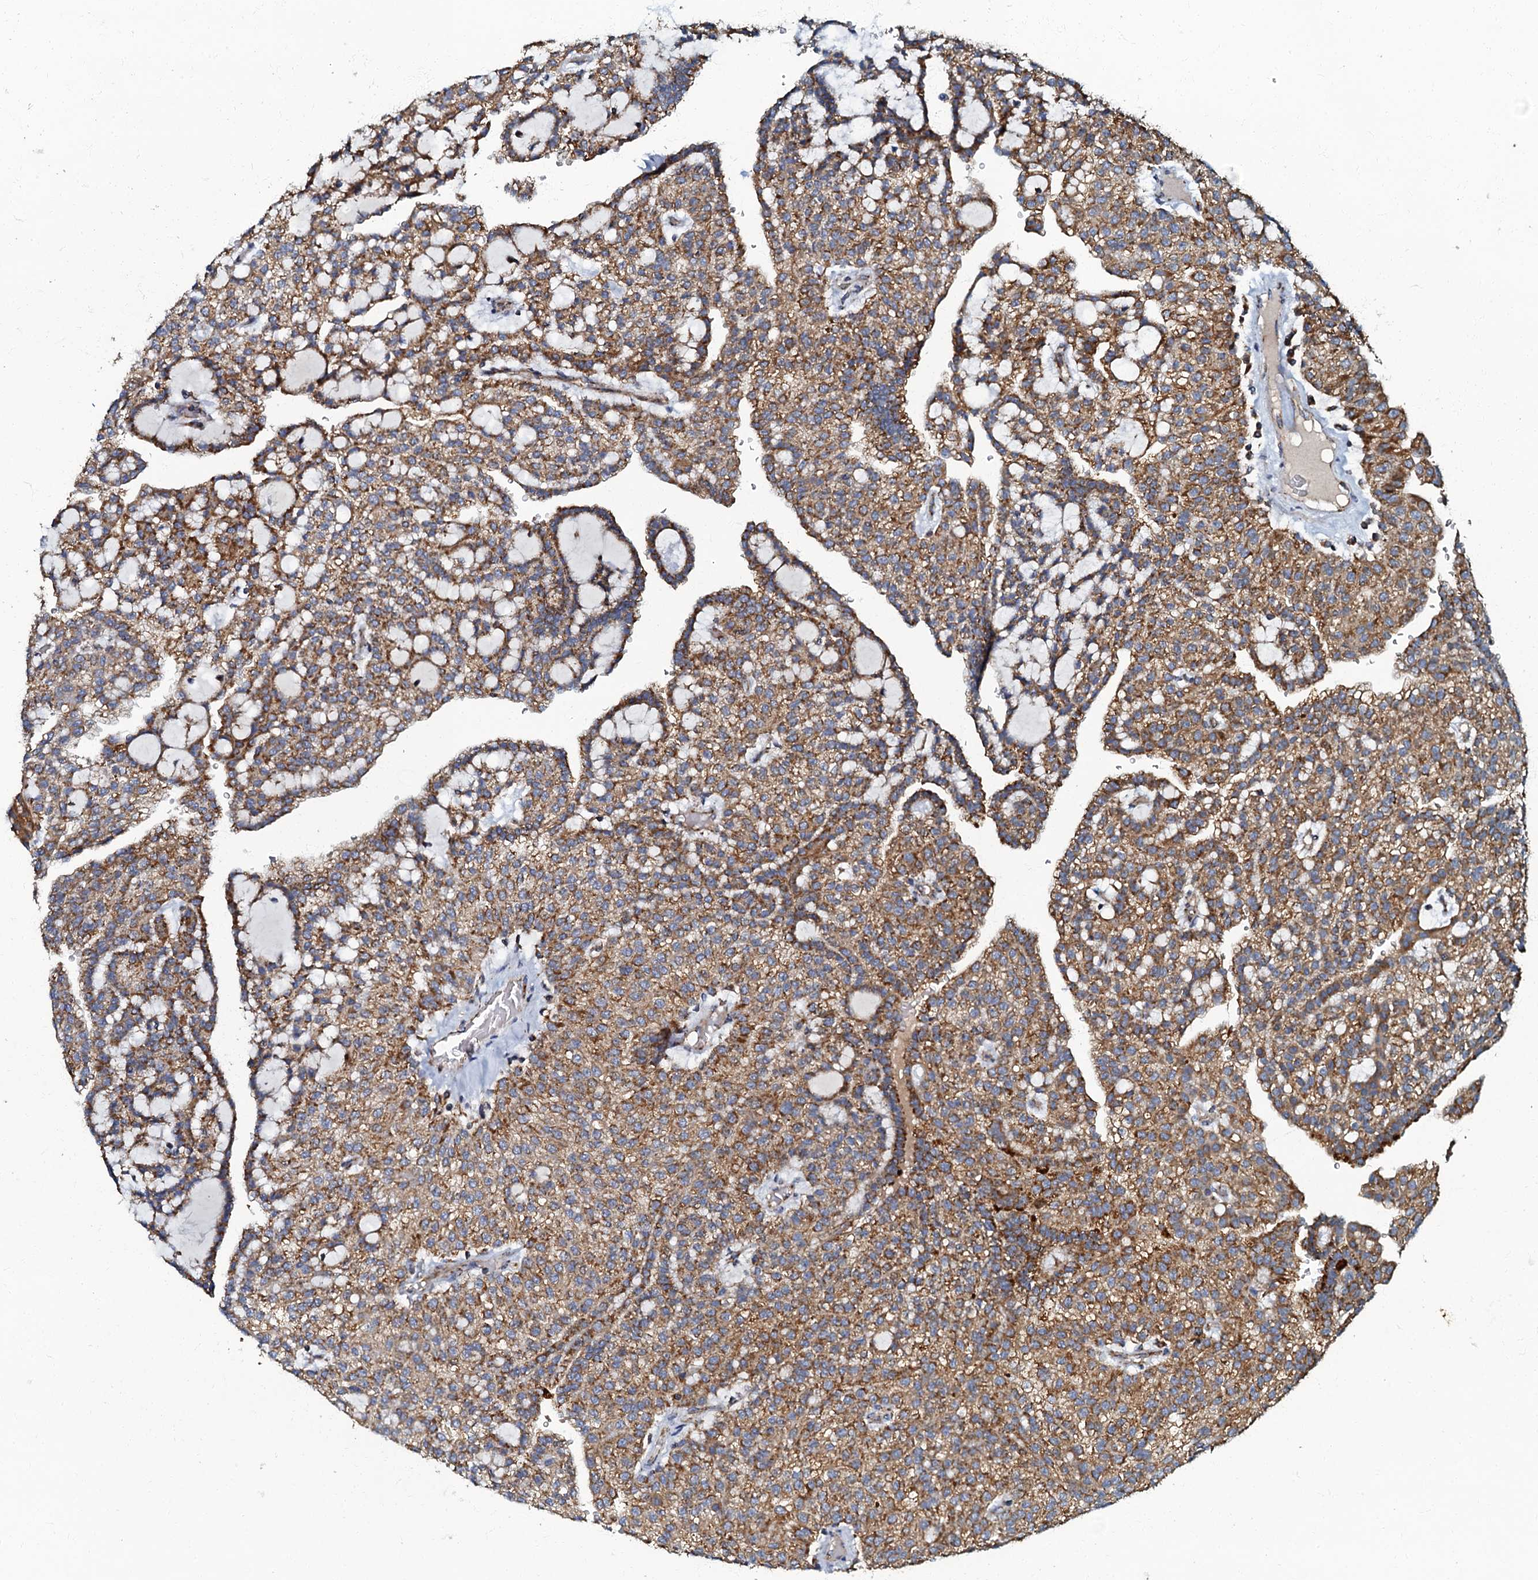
{"staining": {"intensity": "moderate", "quantity": ">75%", "location": "cytoplasmic/membranous"}, "tissue": "renal cancer", "cell_type": "Tumor cells", "image_type": "cancer", "snomed": [{"axis": "morphology", "description": "Adenocarcinoma, NOS"}, {"axis": "topography", "description": "Kidney"}], "caption": "High-power microscopy captured an immunohistochemistry histopathology image of adenocarcinoma (renal), revealing moderate cytoplasmic/membranous staining in approximately >75% of tumor cells. The protein is stained brown, and the nuclei are stained in blue (DAB IHC with brightfield microscopy, high magnification).", "gene": "NDUFA12", "patient": {"sex": "male", "age": 63}}